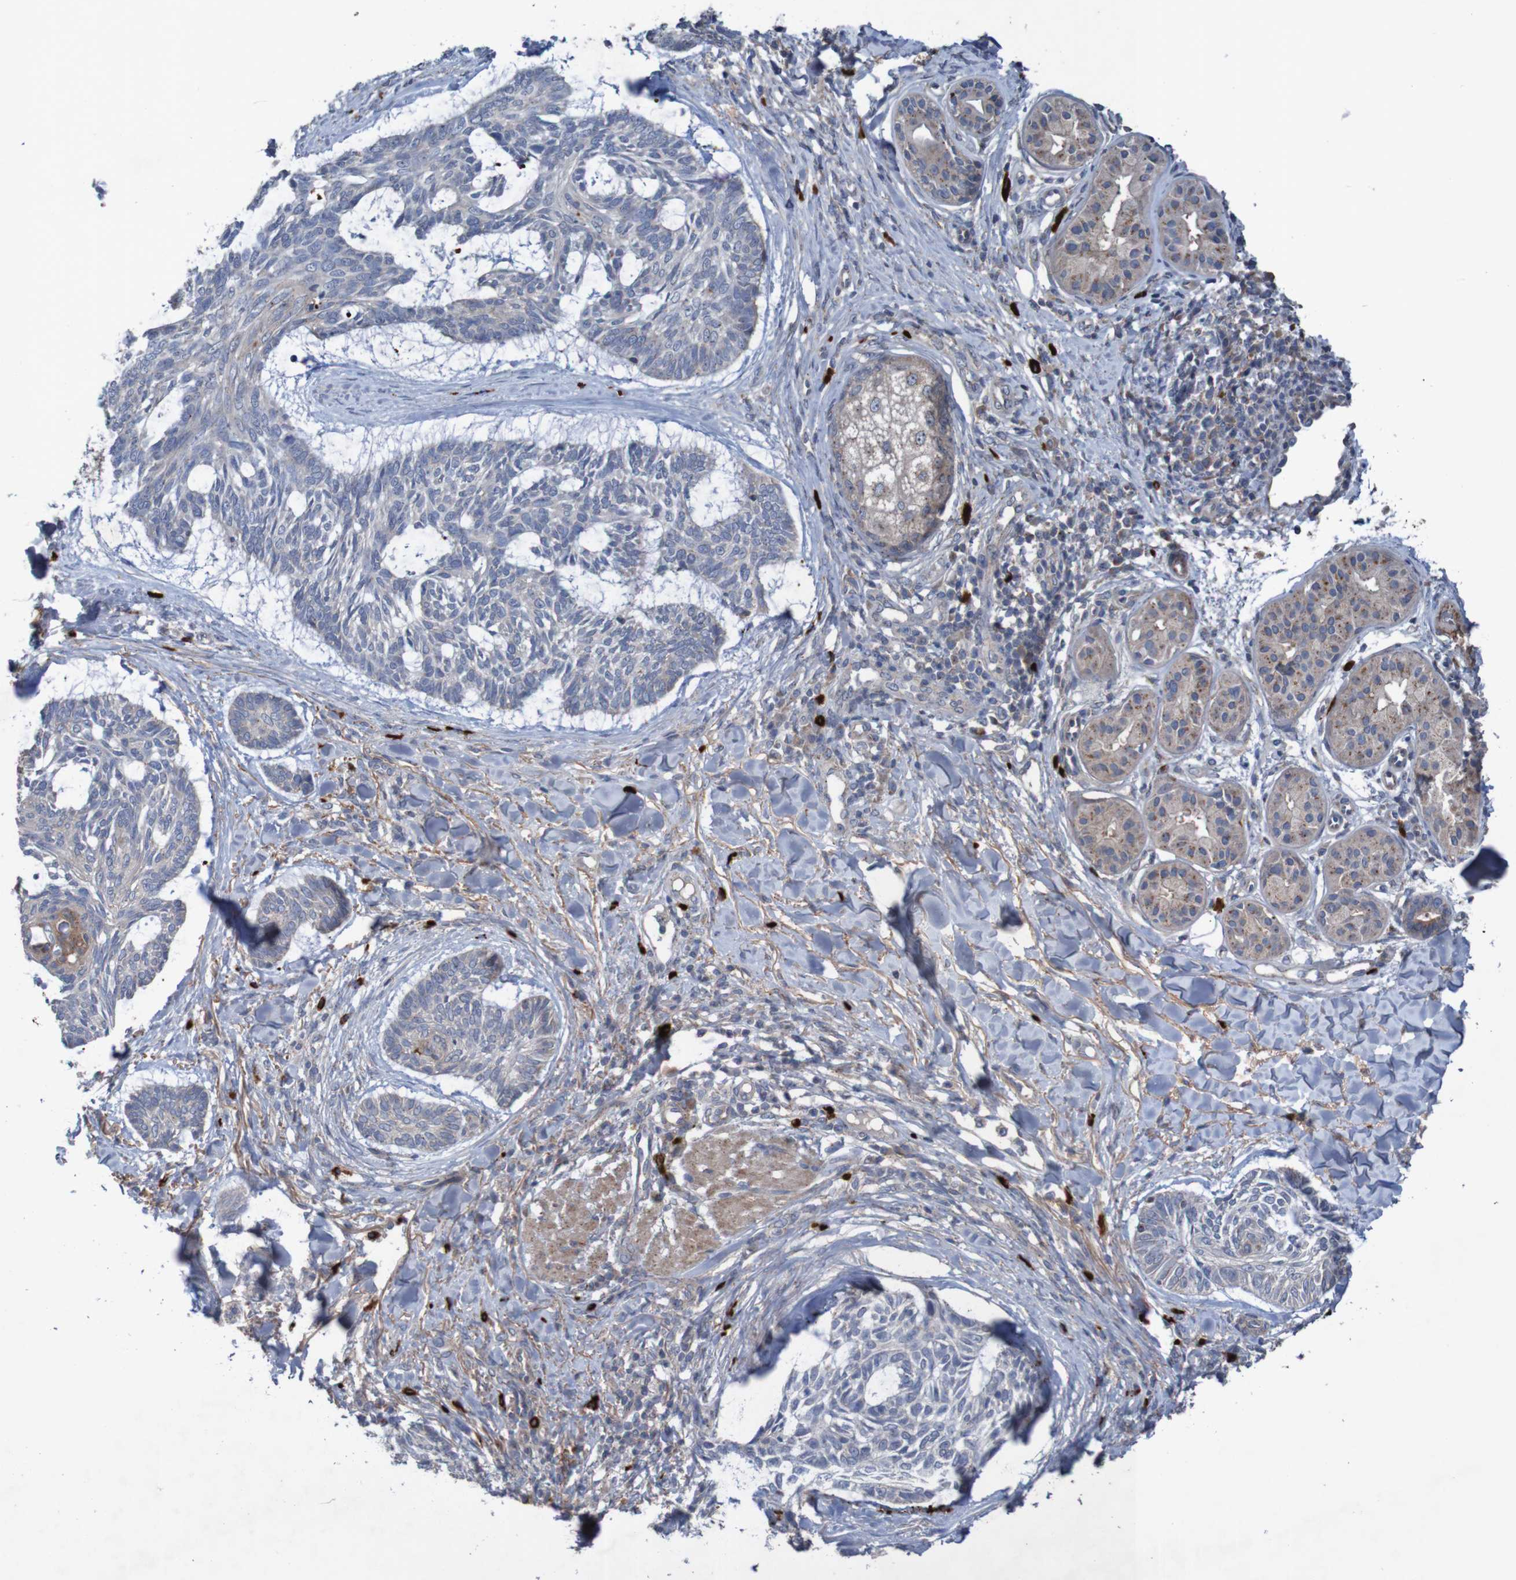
{"staining": {"intensity": "weak", "quantity": ">75%", "location": "cytoplasmic/membranous"}, "tissue": "skin cancer", "cell_type": "Tumor cells", "image_type": "cancer", "snomed": [{"axis": "morphology", "description": "Basal cell carcinoma"}, {"axis": "topography", "description": "Skin"}], "caption": "IHC histopathology image of human skin cancer (basal cell carcinoma) stained for a protein (brown), which displays low levels of weak cytoplasmic/membranous staining in about >75% of tumor cells.", "gene": "ANGPT4", "patient": {"sex": "male", "age": 43}}